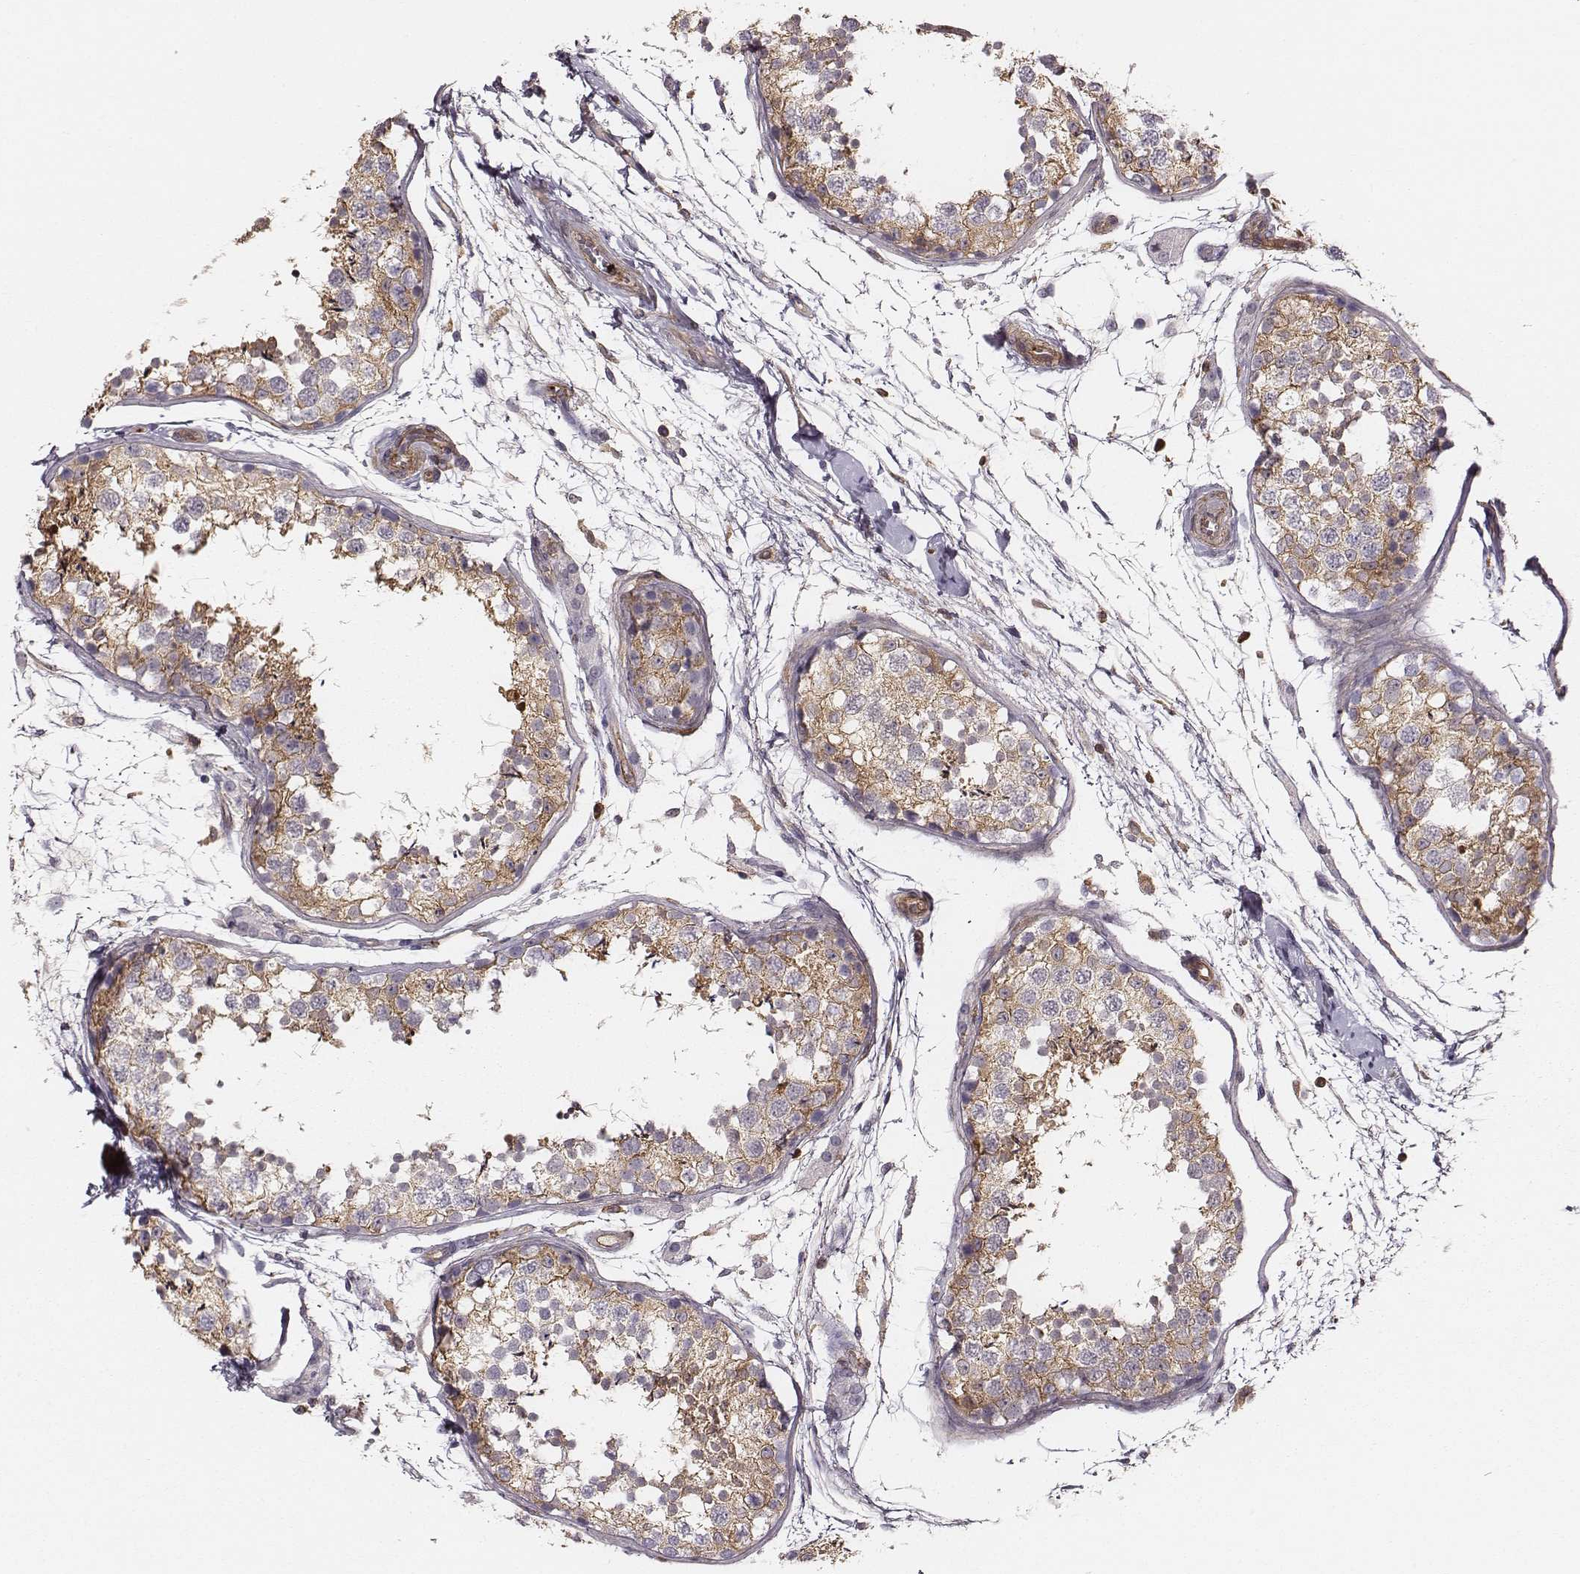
{"staining": {"intensity": "moderate", "quantity": ">75%", "location": "cytoplasmic/membranous"}, "tissue": "testis", "cell_type": "Cells in seminiferous ducts", "image_type": "normal", "snomed": [{"axis": "morphology", "description": "Normal tissue, NOS"}, {"axis": "topography", "description": "Testis"}], "caption": "About >75% of cells in seminiferous ducts in unremarkable human testis show moderate cytoplasmic/membranous protein staining as visualized by brown immunohistochemical staining.", "gene": "ZYX", "patient": {"sex": "male", "age": 29}}